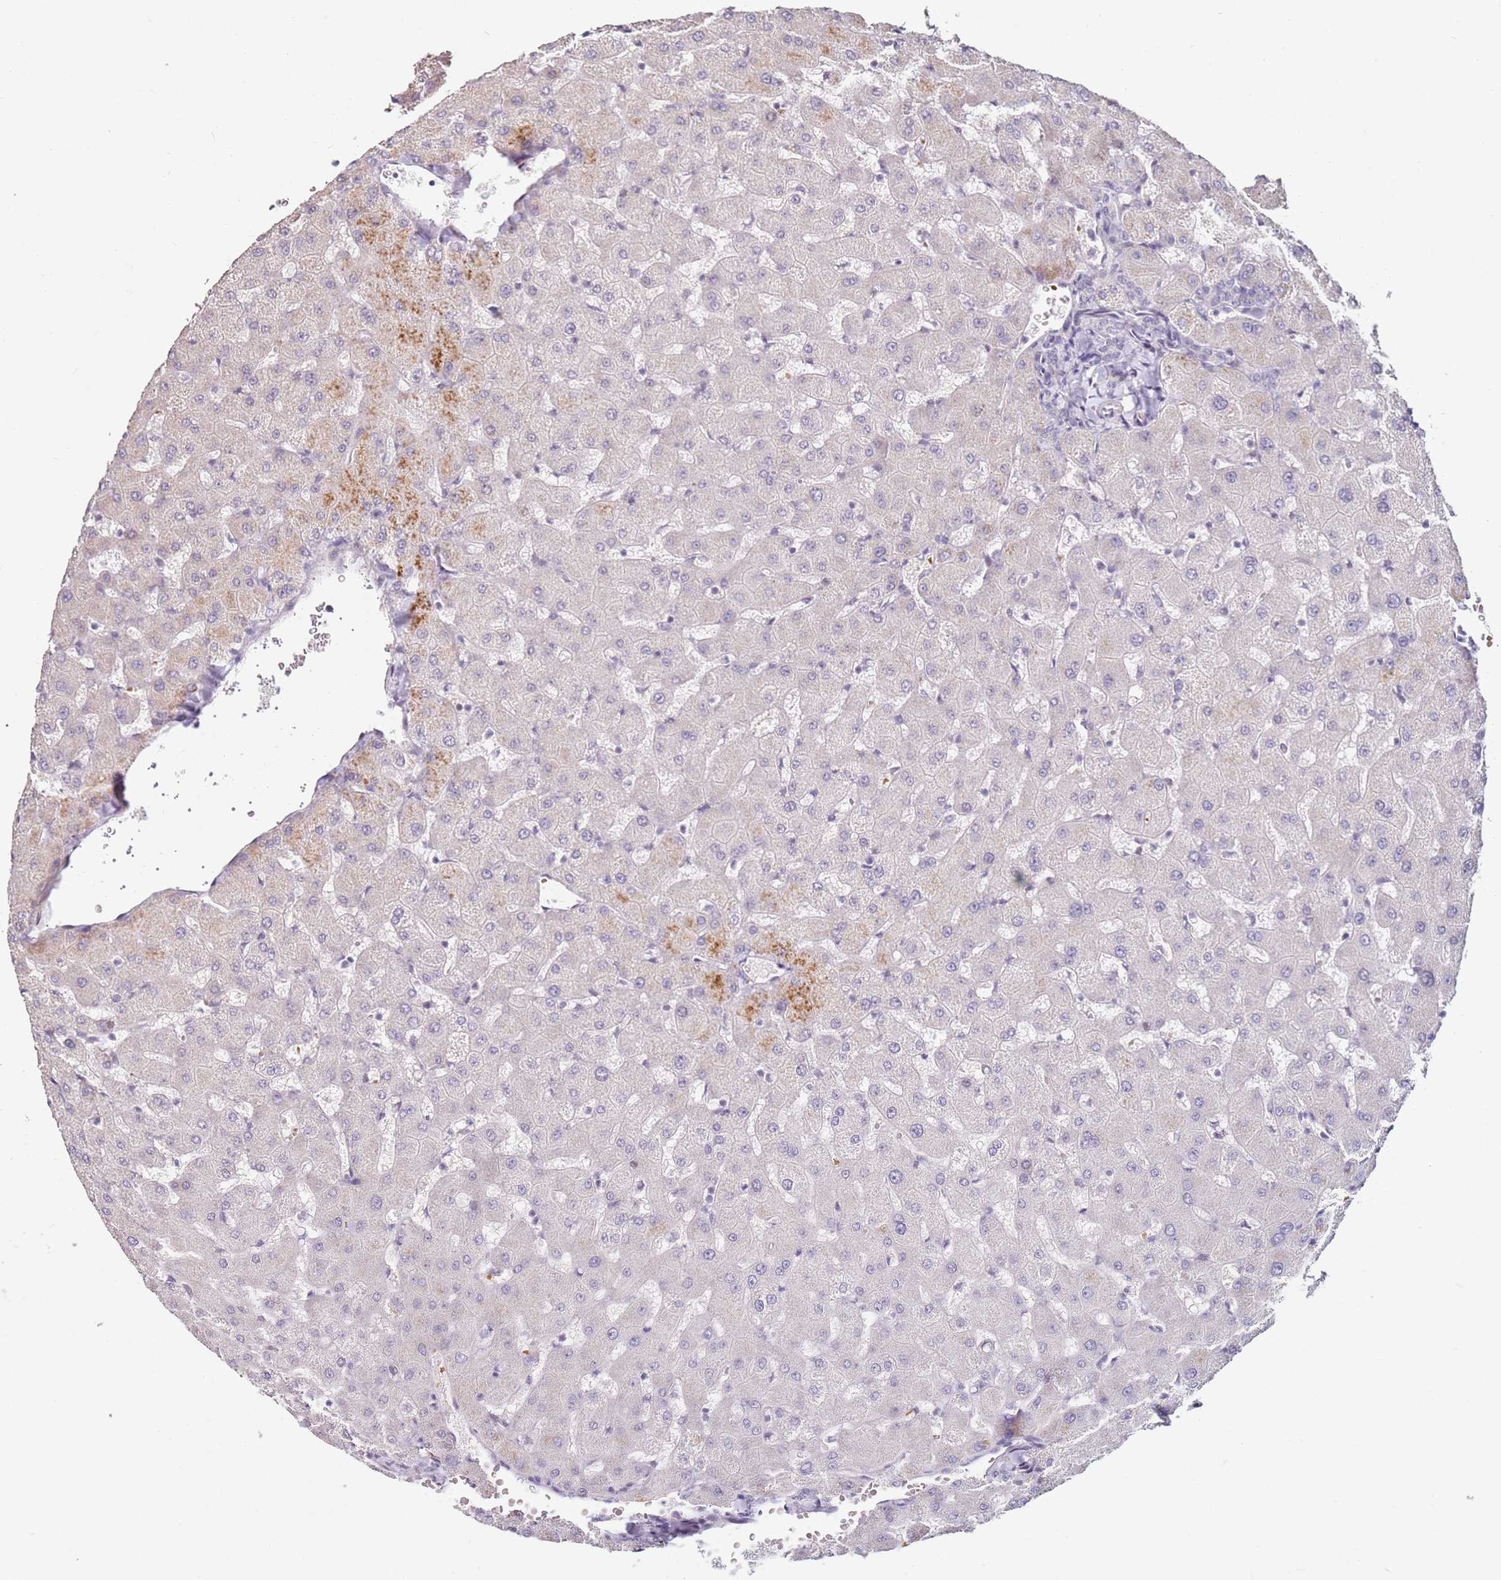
{"staining": {"intensity": "negative", "quantity": "none", "location": "none"}, "tissue": "liver", "cell_type": "Cholangiocytes", "image_type": "normal", "snomed": [{"axis": "morphology", "description": "Normal tissue, NOS"}, {"axis": "topography", "description": "Liver"}], "caption": "This is a photomicrograph of immunohistochemistry (IHC) staining of normal liver, which shows no staining in cholangiocytes.", "gene": "RARS2", "patient": {"sex": "female", "age": 63}}